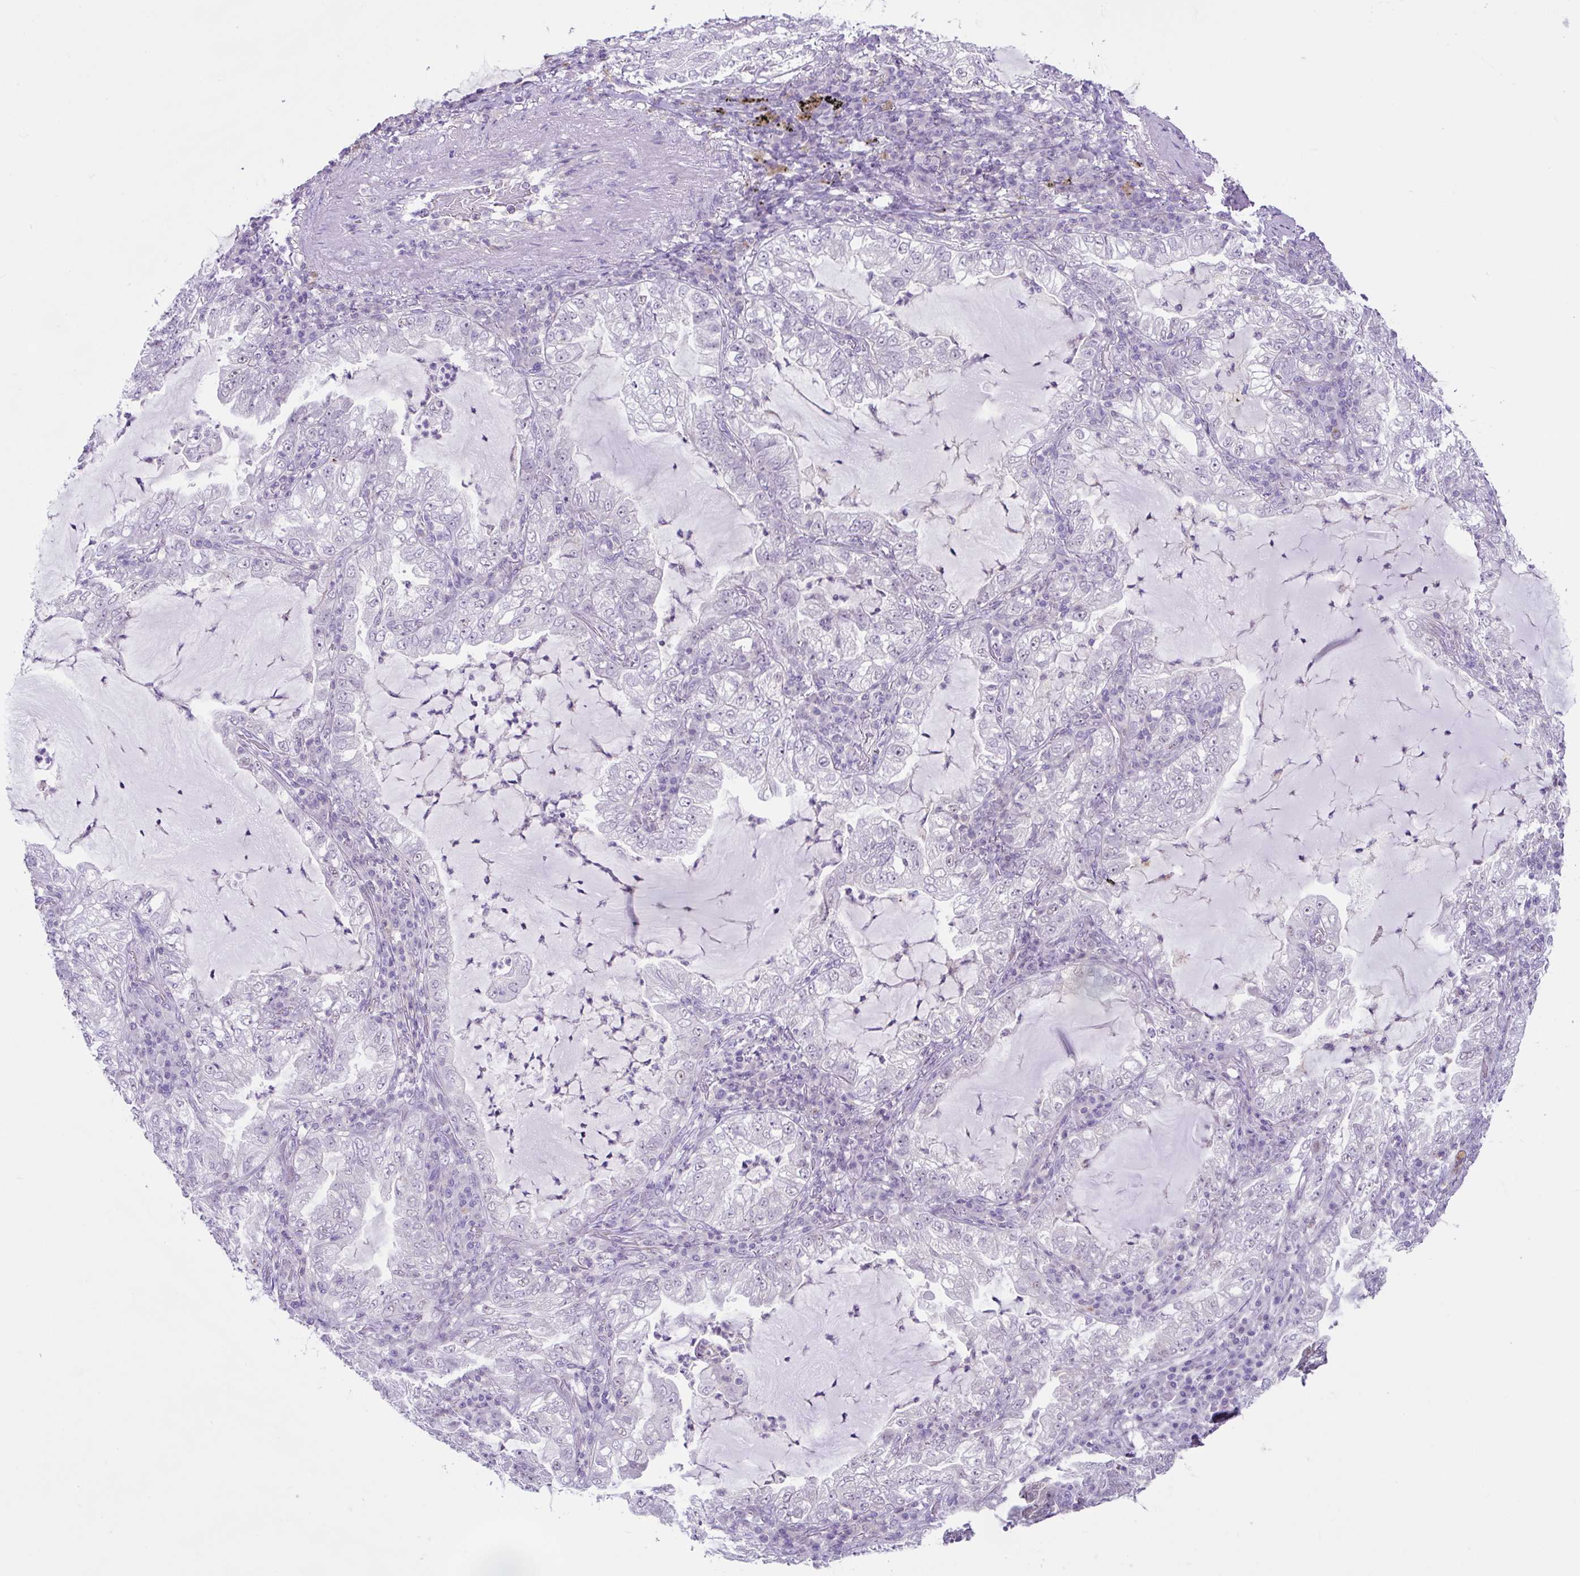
{"staining": {"intensity": "weak", "quantity": "25%-75%", "location": "nuclear"}, "tissue": "lung cancer", "cell_type": "Tumor cells", "image_type": "cancer", "snomed": [{"axis": "morphology", "description": "Adenocarcinoma, NOS"}, {"axis": "topography", "description": "Lung"}], "caption": "Brown immunohistochemical staining in human lung adenocarcinoma displays weak nuclear staining in approximately 25%-75% of tumor cells.", "gene": "D2HGDH", "patient": {"sex": "female", "age": 73}}